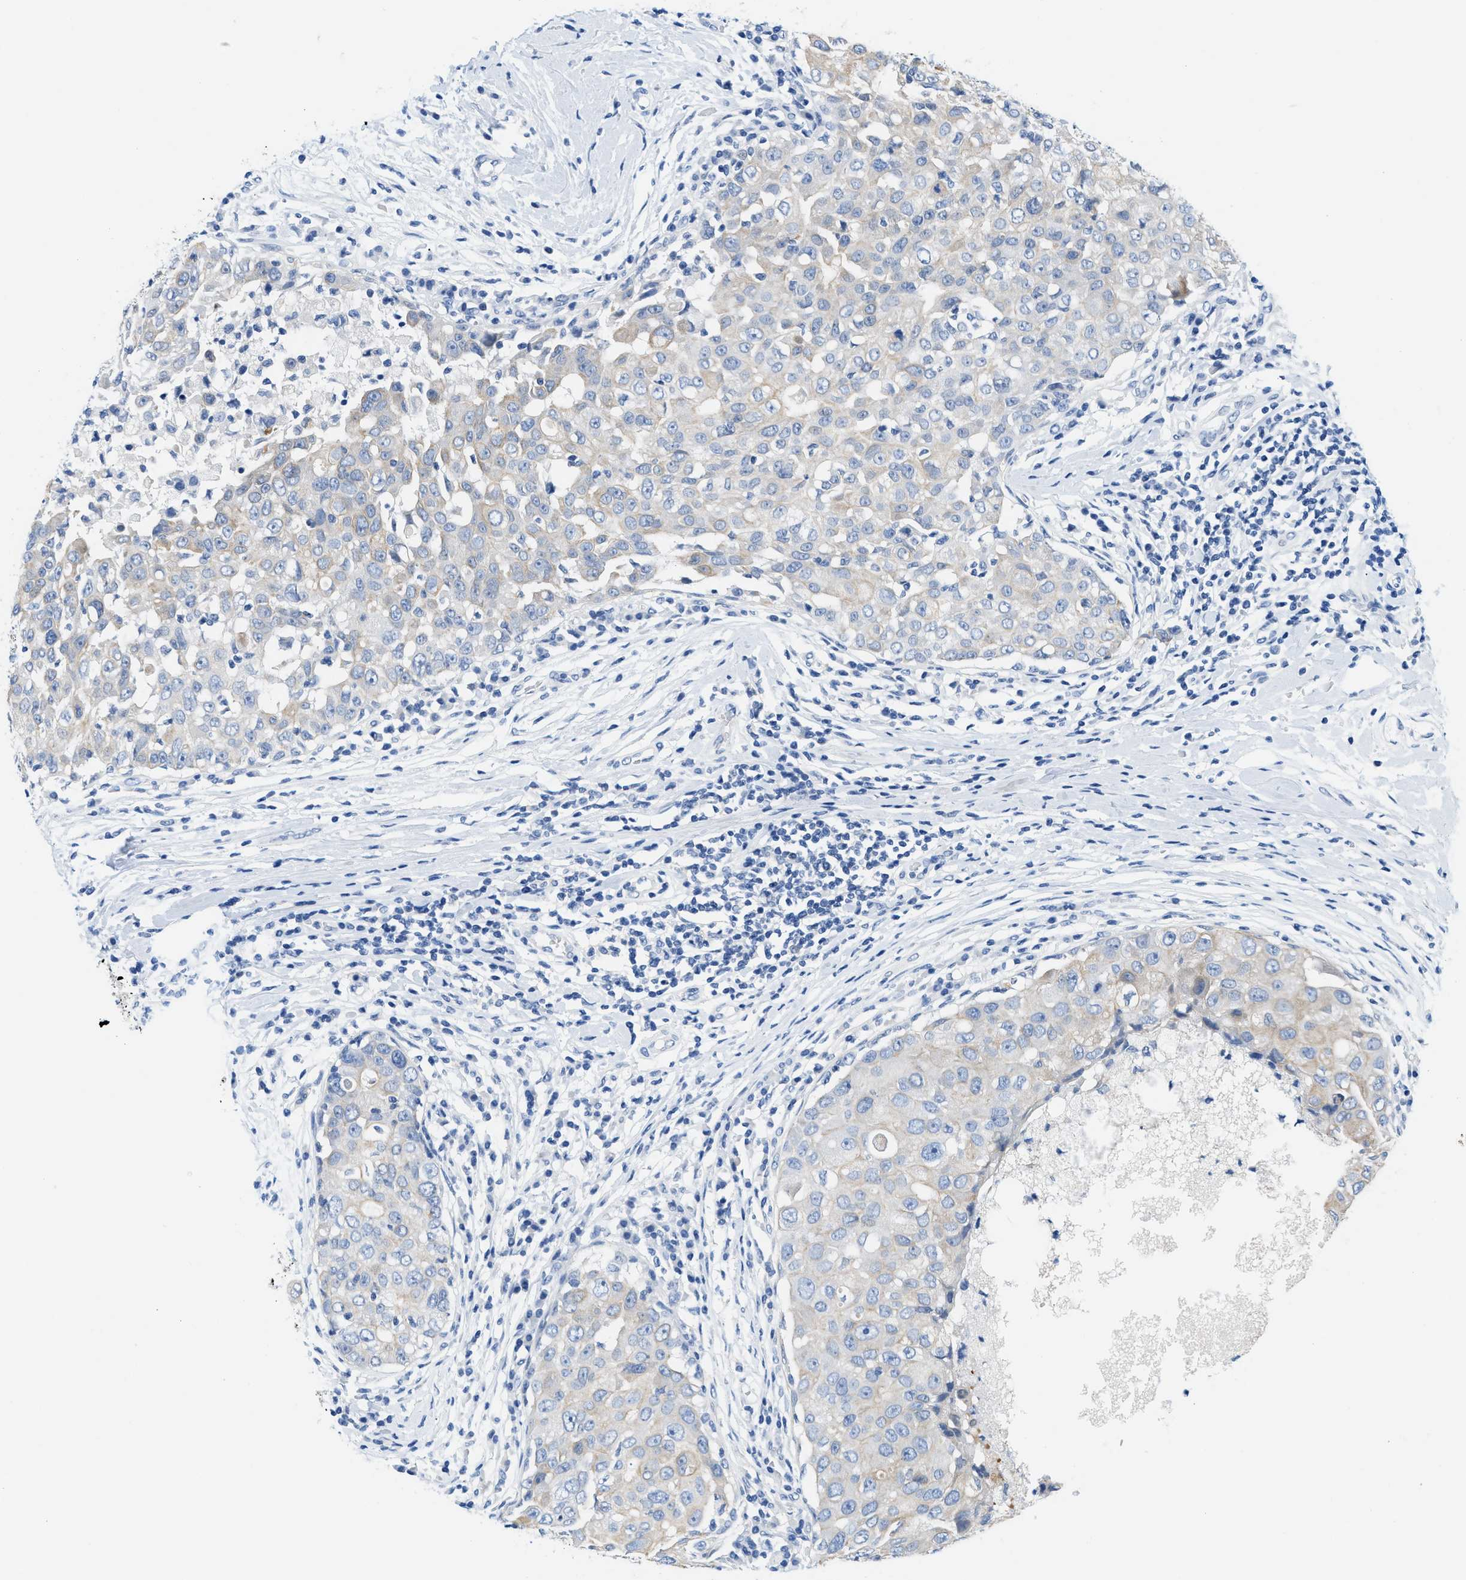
{"staining": {"intensity": "negative", "quantity": "none", "location": "none"}, "tissue": "breast cancer", "cell_type": "Tumor cells", "image_type": "cancer", "snomed": [{"axis": "morphology", "description": "Duct carcinoma"}, {"axis": "topography", "description": "Breast"}], "caption": "Tumor cells are negative for brown protein staining in intraductal carcinoma (breast).", "gene": "BPGM", "patient": {"sex": "female", "age": 27}}